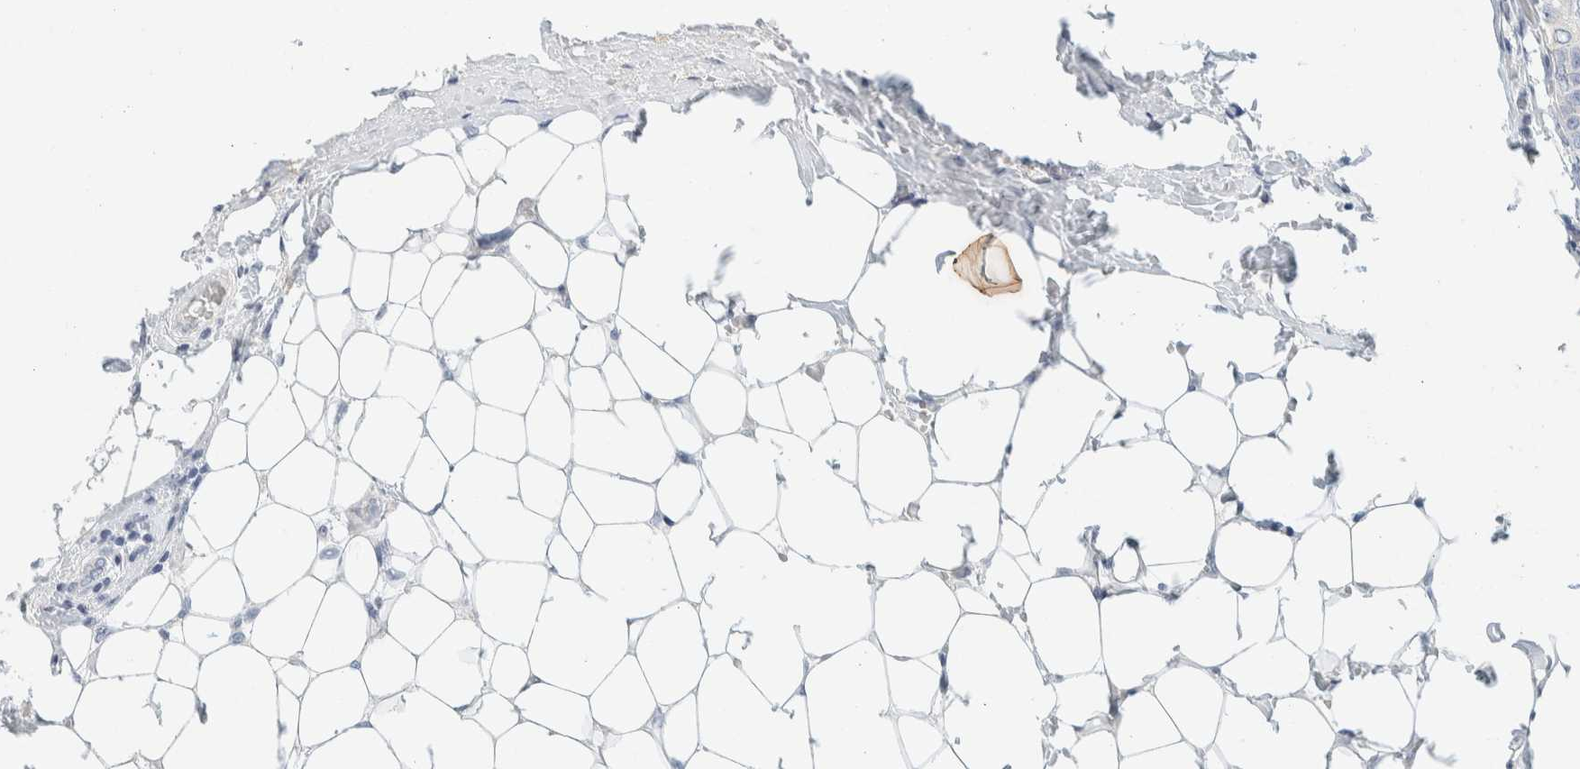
{"staining": {"intensity": "negative", "quantity": "none", "location": "none"}, "tissue": "breast cancer", "cell_type": "Tumor cells", "image_type": "cancer", "snomed": [{"axis": "morphology", "description": "Normal tissue, NOS"}, {"axis": "morphology", "description": "Duct carcinoma"}, {"axis": "topography", "description": "Breast"}], "caption": "A high-resolution image shows immunohistochemistry (IHC) staining of breast intraductal carcinoma, which displays no significant positivity in tumor cells.", "gene": "ALOX12B", "patient": {"sex": "female", "age": 43}}